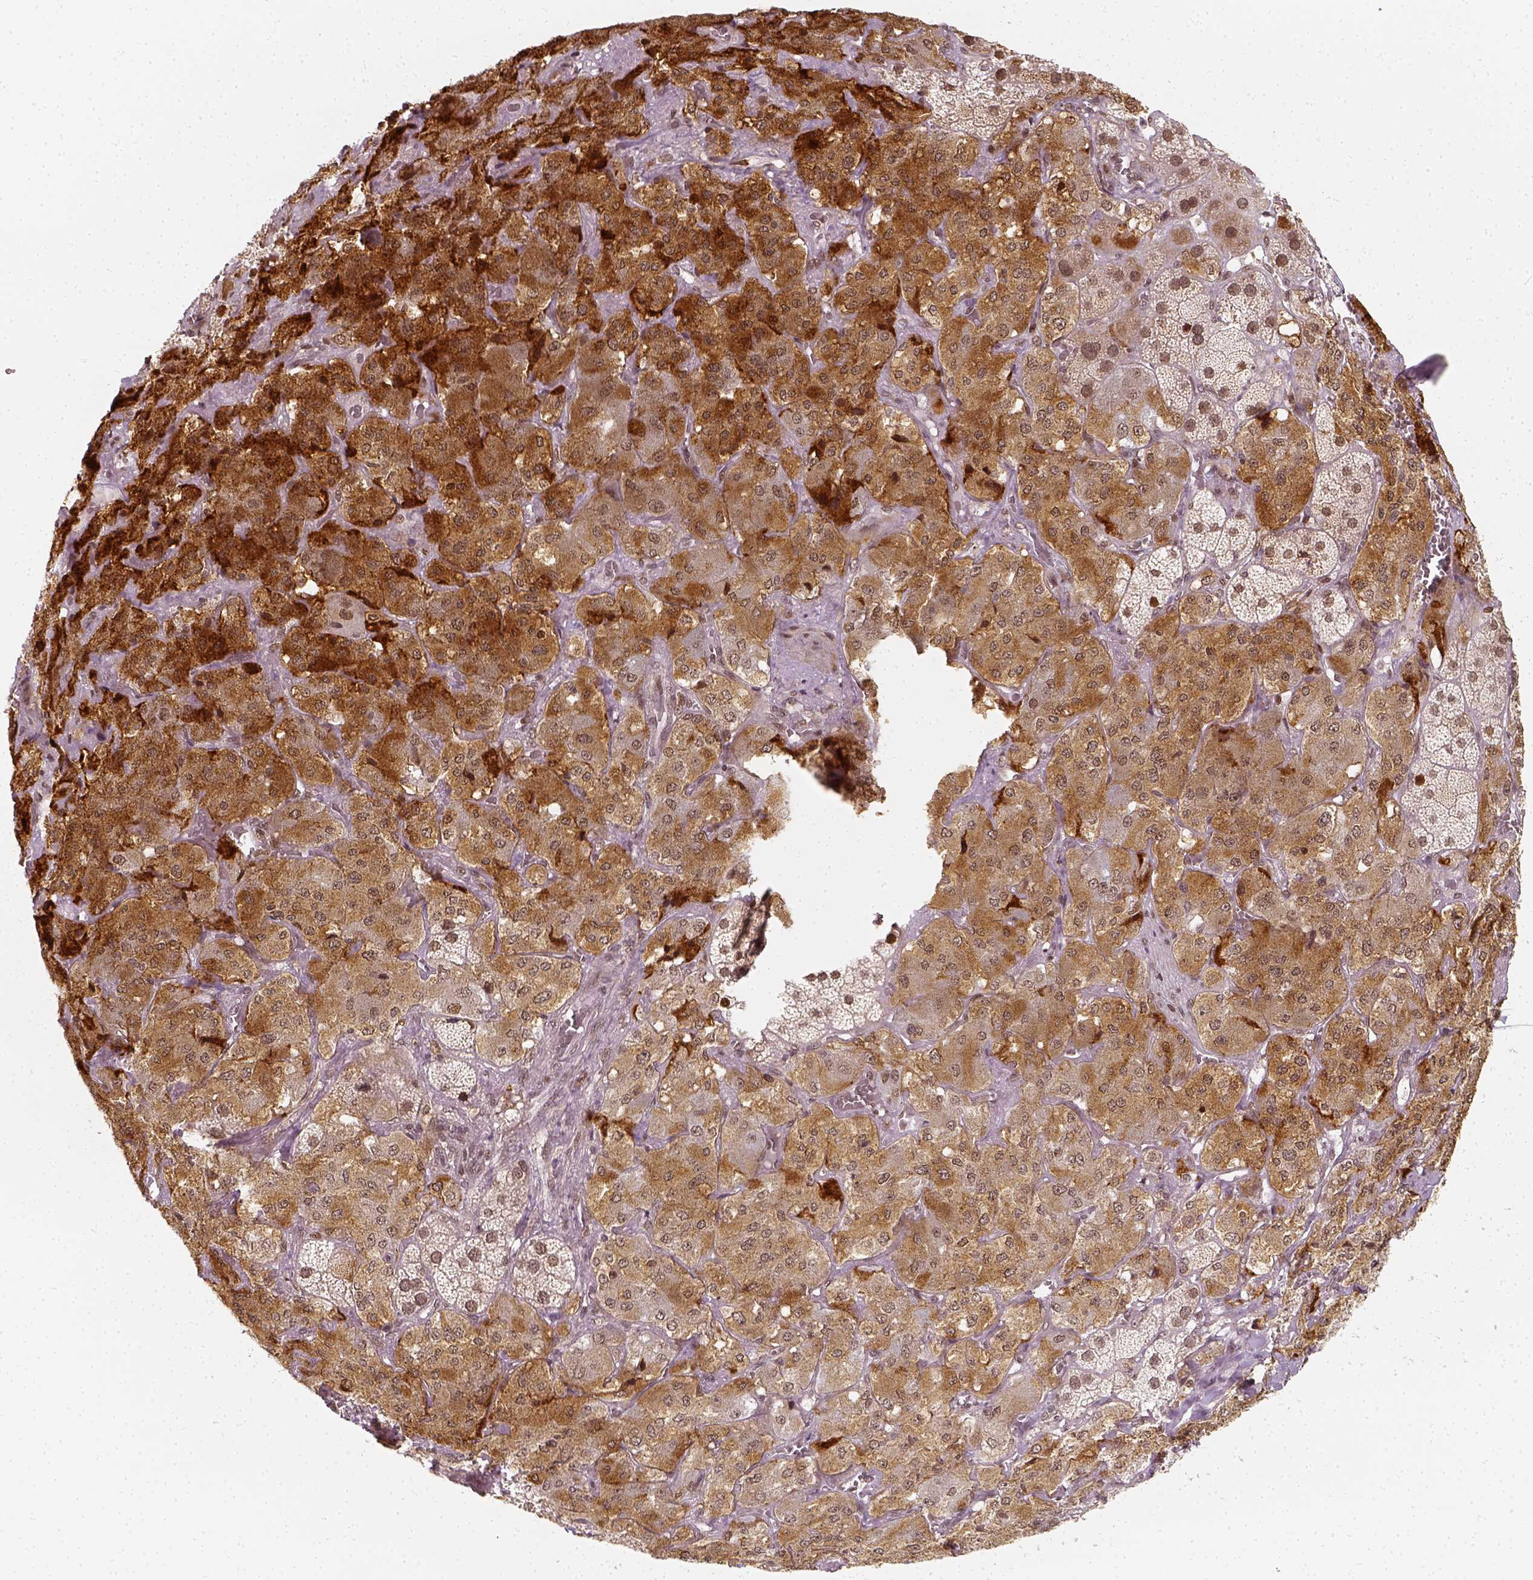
{"staining": {"intensity": "moderate", "quantity": ">75%", "location": "cytoplasmic/membranous,nuclear"}, "tissue": "adrenal gland", "cell_type": "Glandular cells", "image_type": "normal", "snomed": [{"axis": "morphology", "description": "Normal tissue, NOS"}, {"axis": "topography", "description": "Adrenal gland"}], "caption": "The image demonstrates a brown stain indicating the presence of a protein in the cytoplasmic/membranous,nuclear of glandular cells in adrenal gland. (brown staining indicates protein expression, while blue staining denotes nuclei).", "gene": "ZMAT3", "patient": {"sex": "male", "age": 57}}